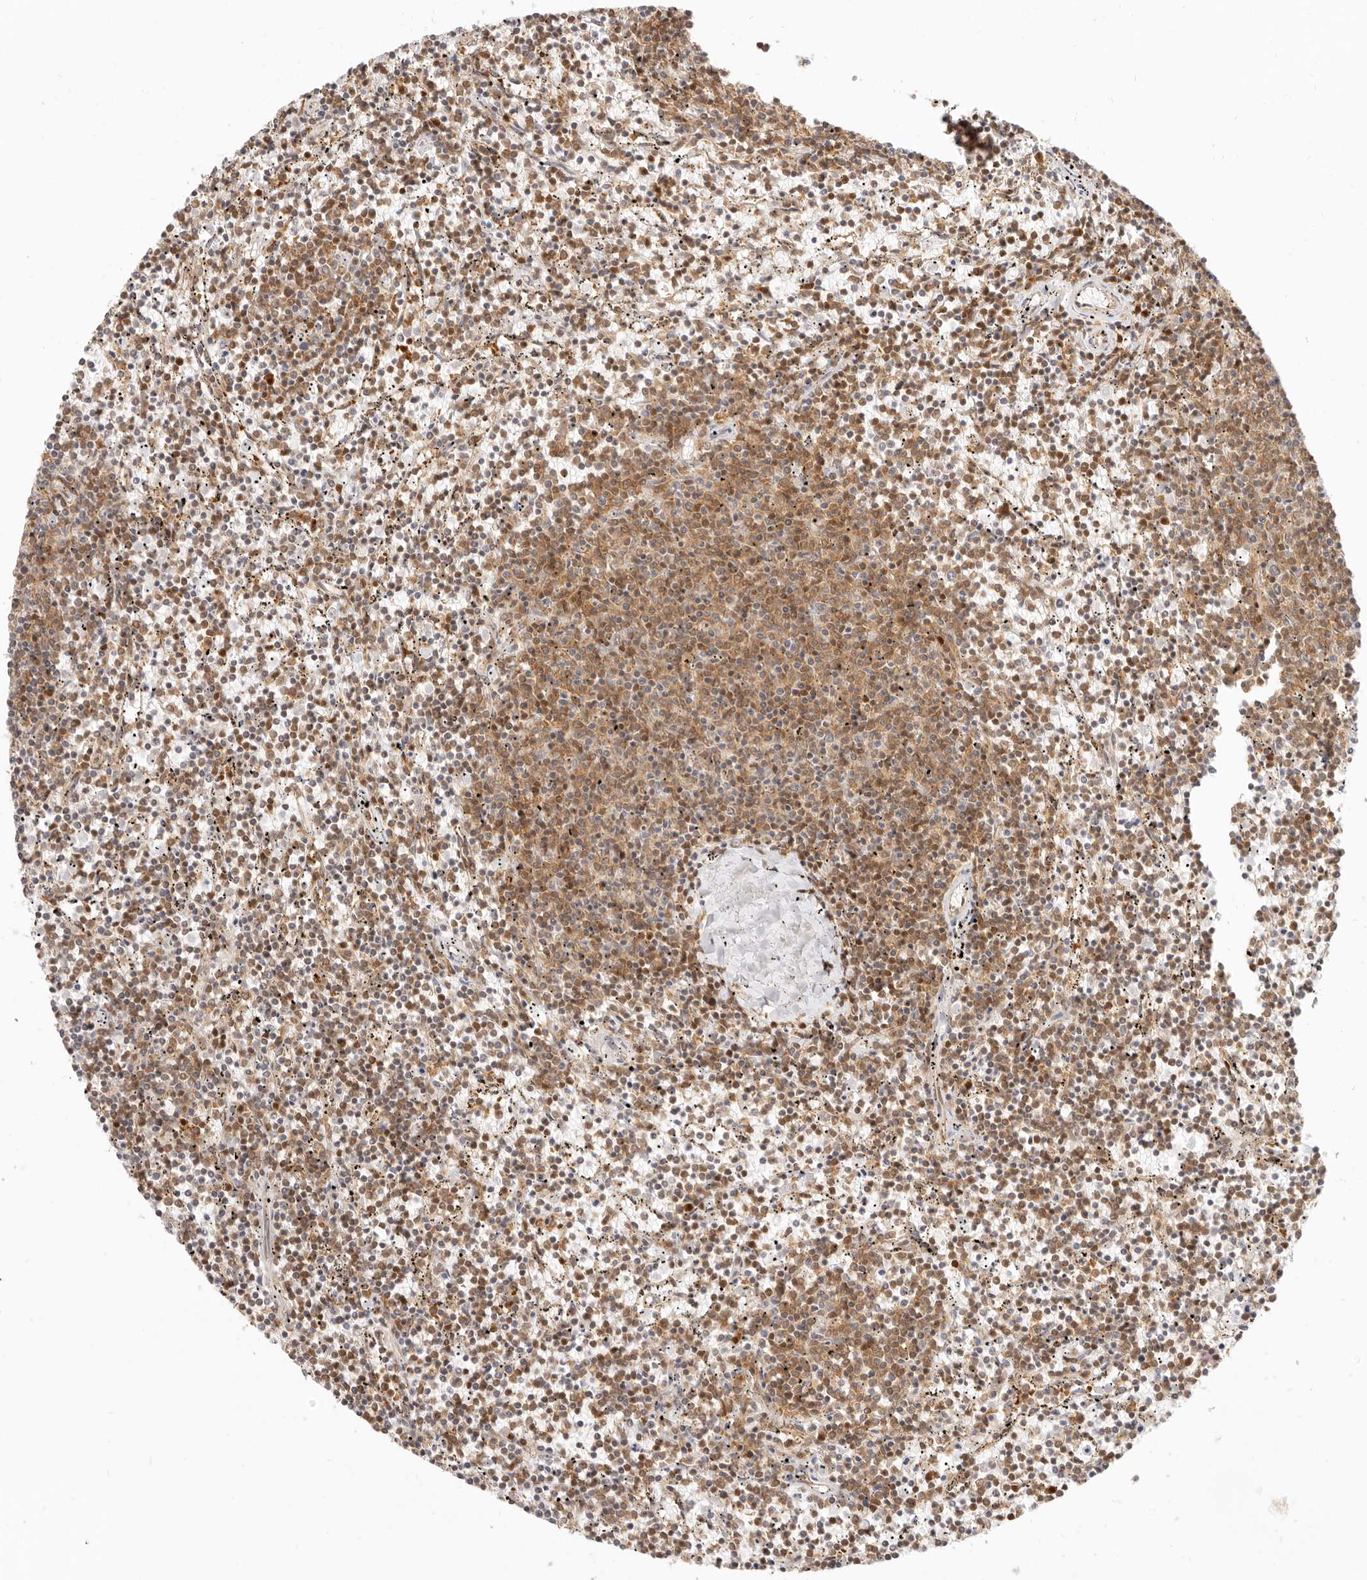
{"staining": {"intensity": "moderate", "quantity": ">75%", "location": "cytoplasmic/membranous"}, "tissue": "lymphoma", "cell_type": "Tumor cells", "image_type": "cancer", "snomed": [{"axis": "morphology", "description": "Malignant lymphoma, non-Hodgkin's type, Low grade"}, {"axis": "topography", "description": "Spleen"}], "caption": "DAB immunohistochemical staining of human lymphoma shows moderate cytoplasmic/membranous protein positivity in approximately >75% of tumor cells. The protein is stained brown, and the nuclei are stained in blue (DAB (3,3'-diaminobenzidine) IHC with brightfield microscopy, high magnification).", "gene": "BAP1", "patient": {"sex": "female", "age": 50}}